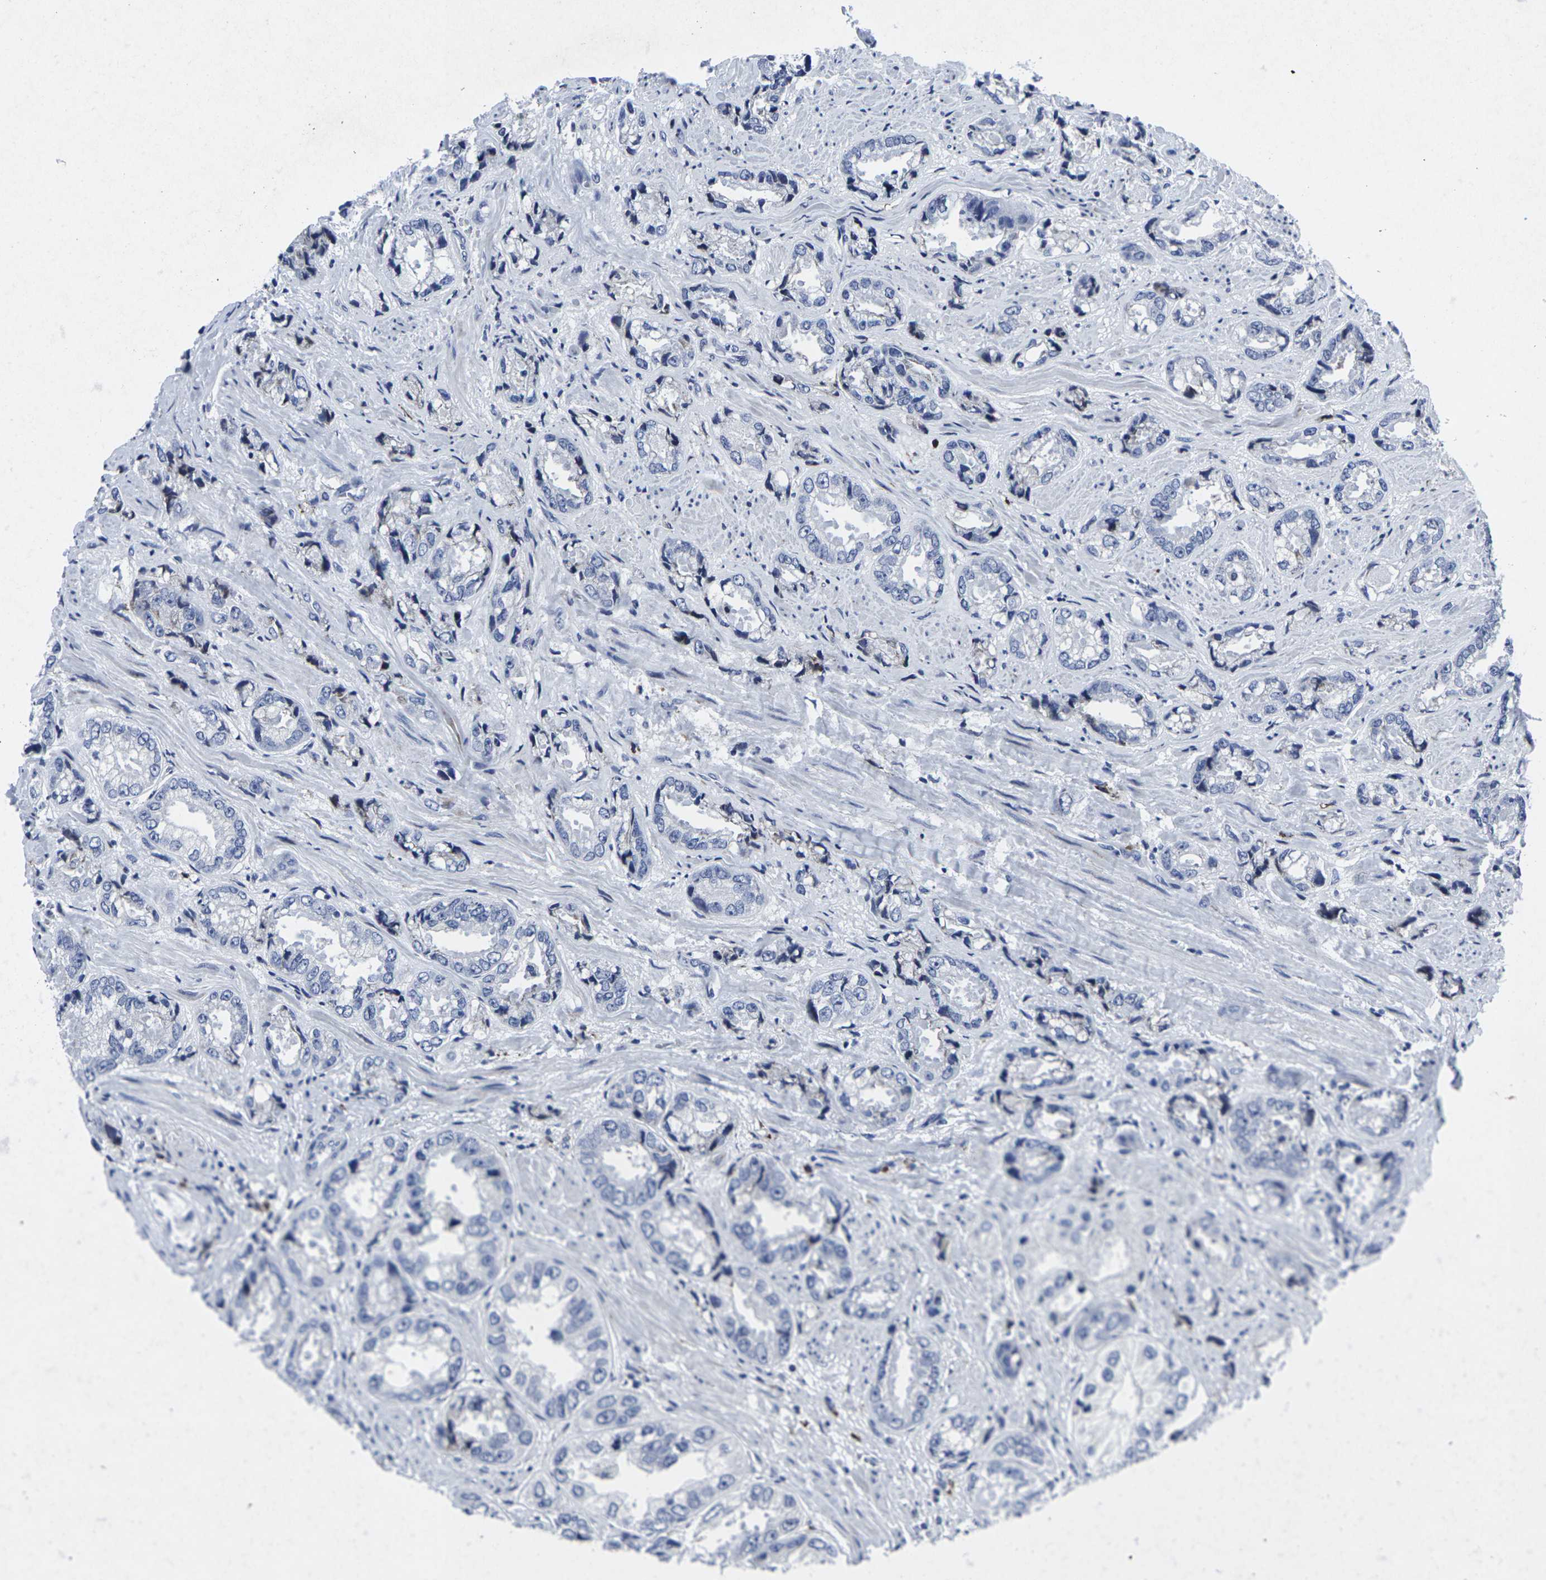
{"staining": {"intensity": "negative", "quantity": "none", "location": "none"}, "tissue": "prostate cancer", "cell_type": "Tumor cells", "image_type": "cancer", "snomed": [{"axis": "morphology", "description": "Adenocarcinoma, High grade"}, {"axis": "topography", "description": "Prostate"}], "caption": "Immunohistochemistry (IHC) photomicrograph of human adenocarcinoma (high-grade) (prostate) stained for a protein (brown), which reveals no expression in tumor cells. (Stains: DAB immunohistochemistry with hematoxylin counter stain, Microscopy: brightfield microscopy at high magnification).", "gene": "RPN1", "patient": {"sex": "male", "age": 61}}